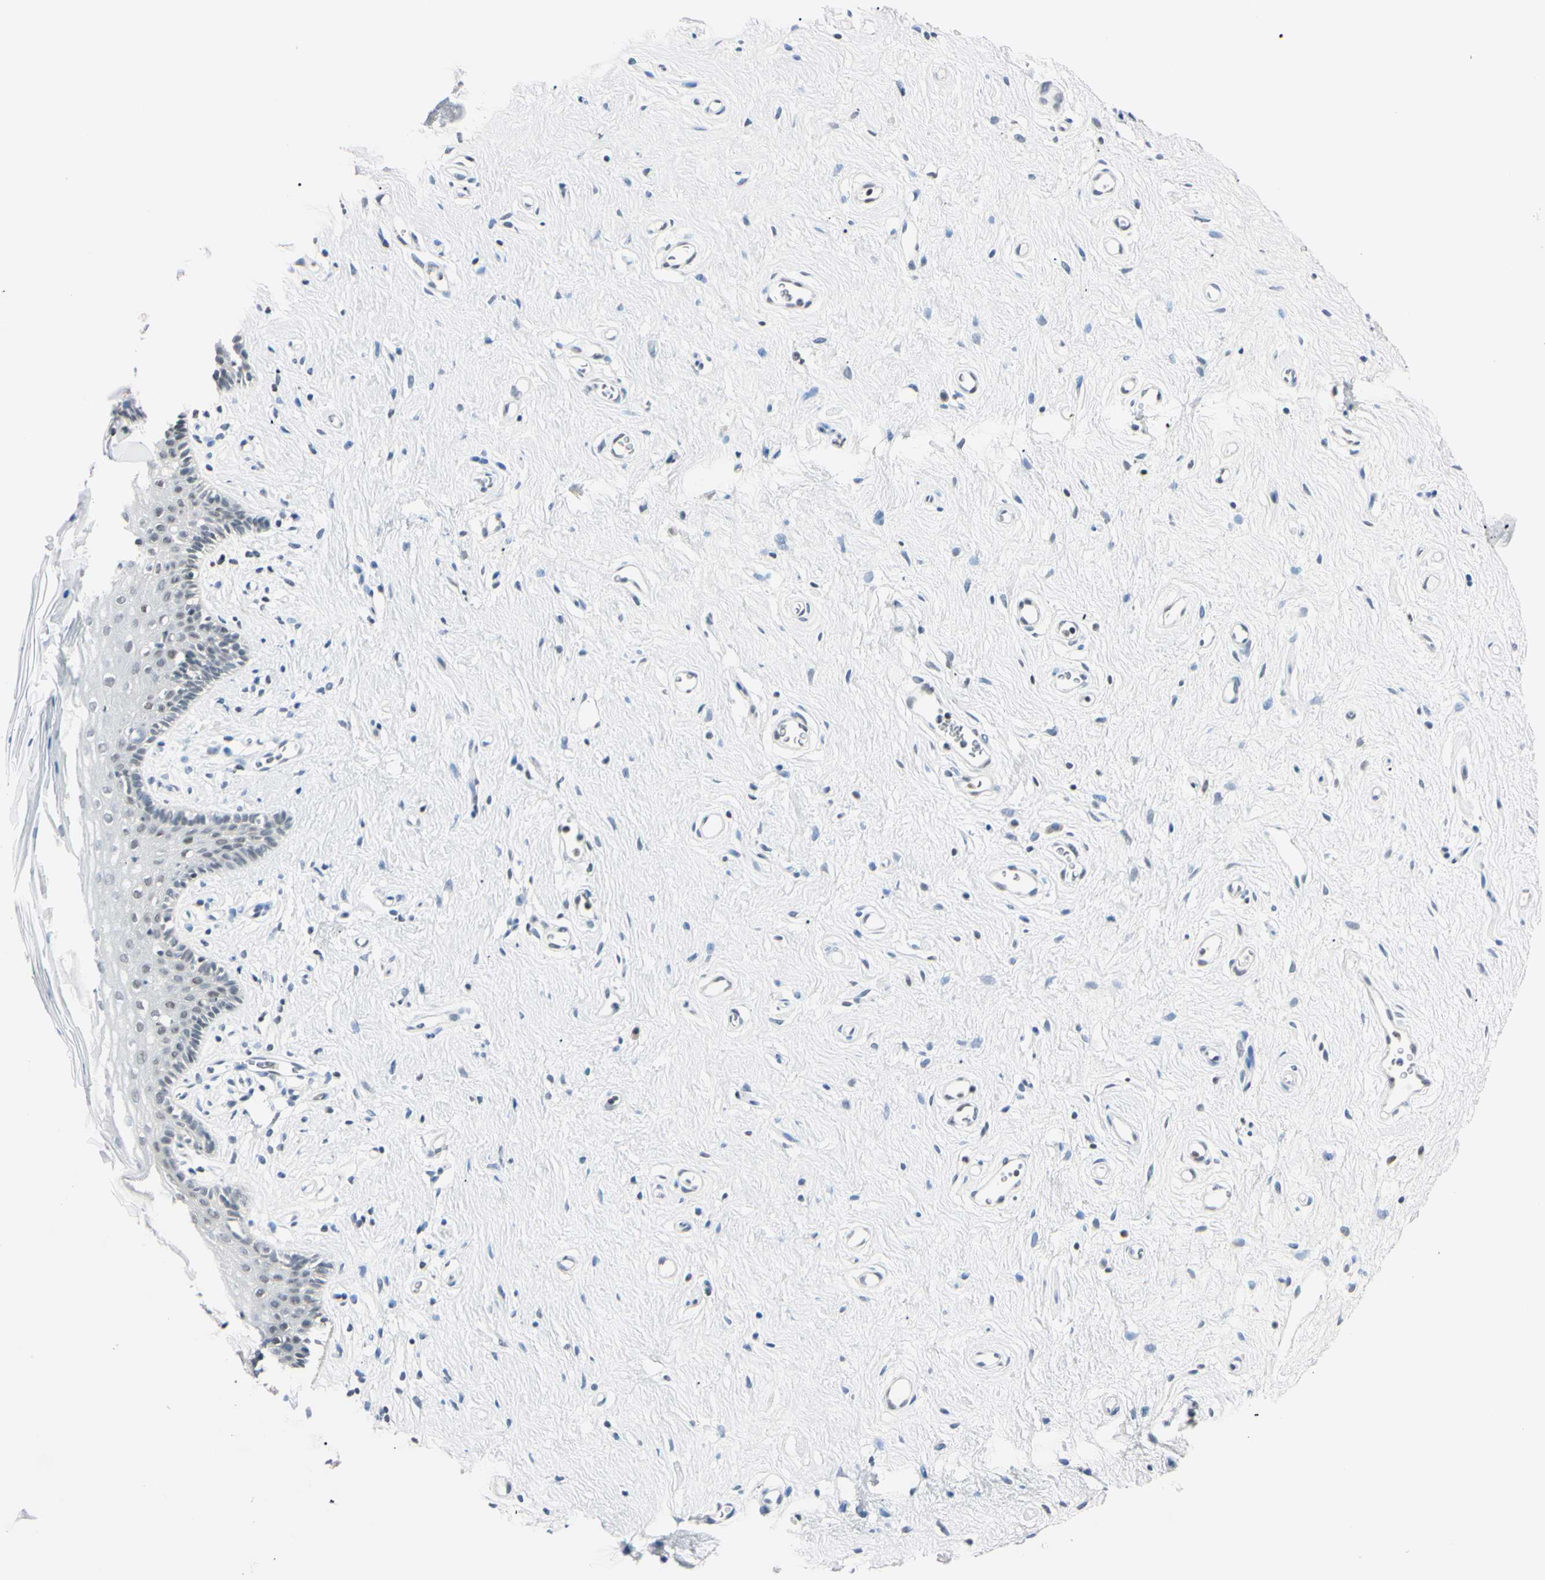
{"staining": {"intensity": "moderate", "quantity": "<25%", "location": "nuclear"}, "tissue": "vagina", "cell_type": "Squamous epithelial cells", "image_type": "normal", "snomed": [{"axis": "morphology", "description": "Normal tissue, NOS"}, {"axis": "topography", "description": "Vagina"}], "caption": "A low amount of moderate nuclear positivity is present in approximately <25% of squamous epithelial cells in normal vagina. (DAB (3,3'-diaminobenzidine) = brown stain, brightfield microscopy at high magnification).", "gene": "C1orf174", "patient": {"sex": "female", "age": 44}}